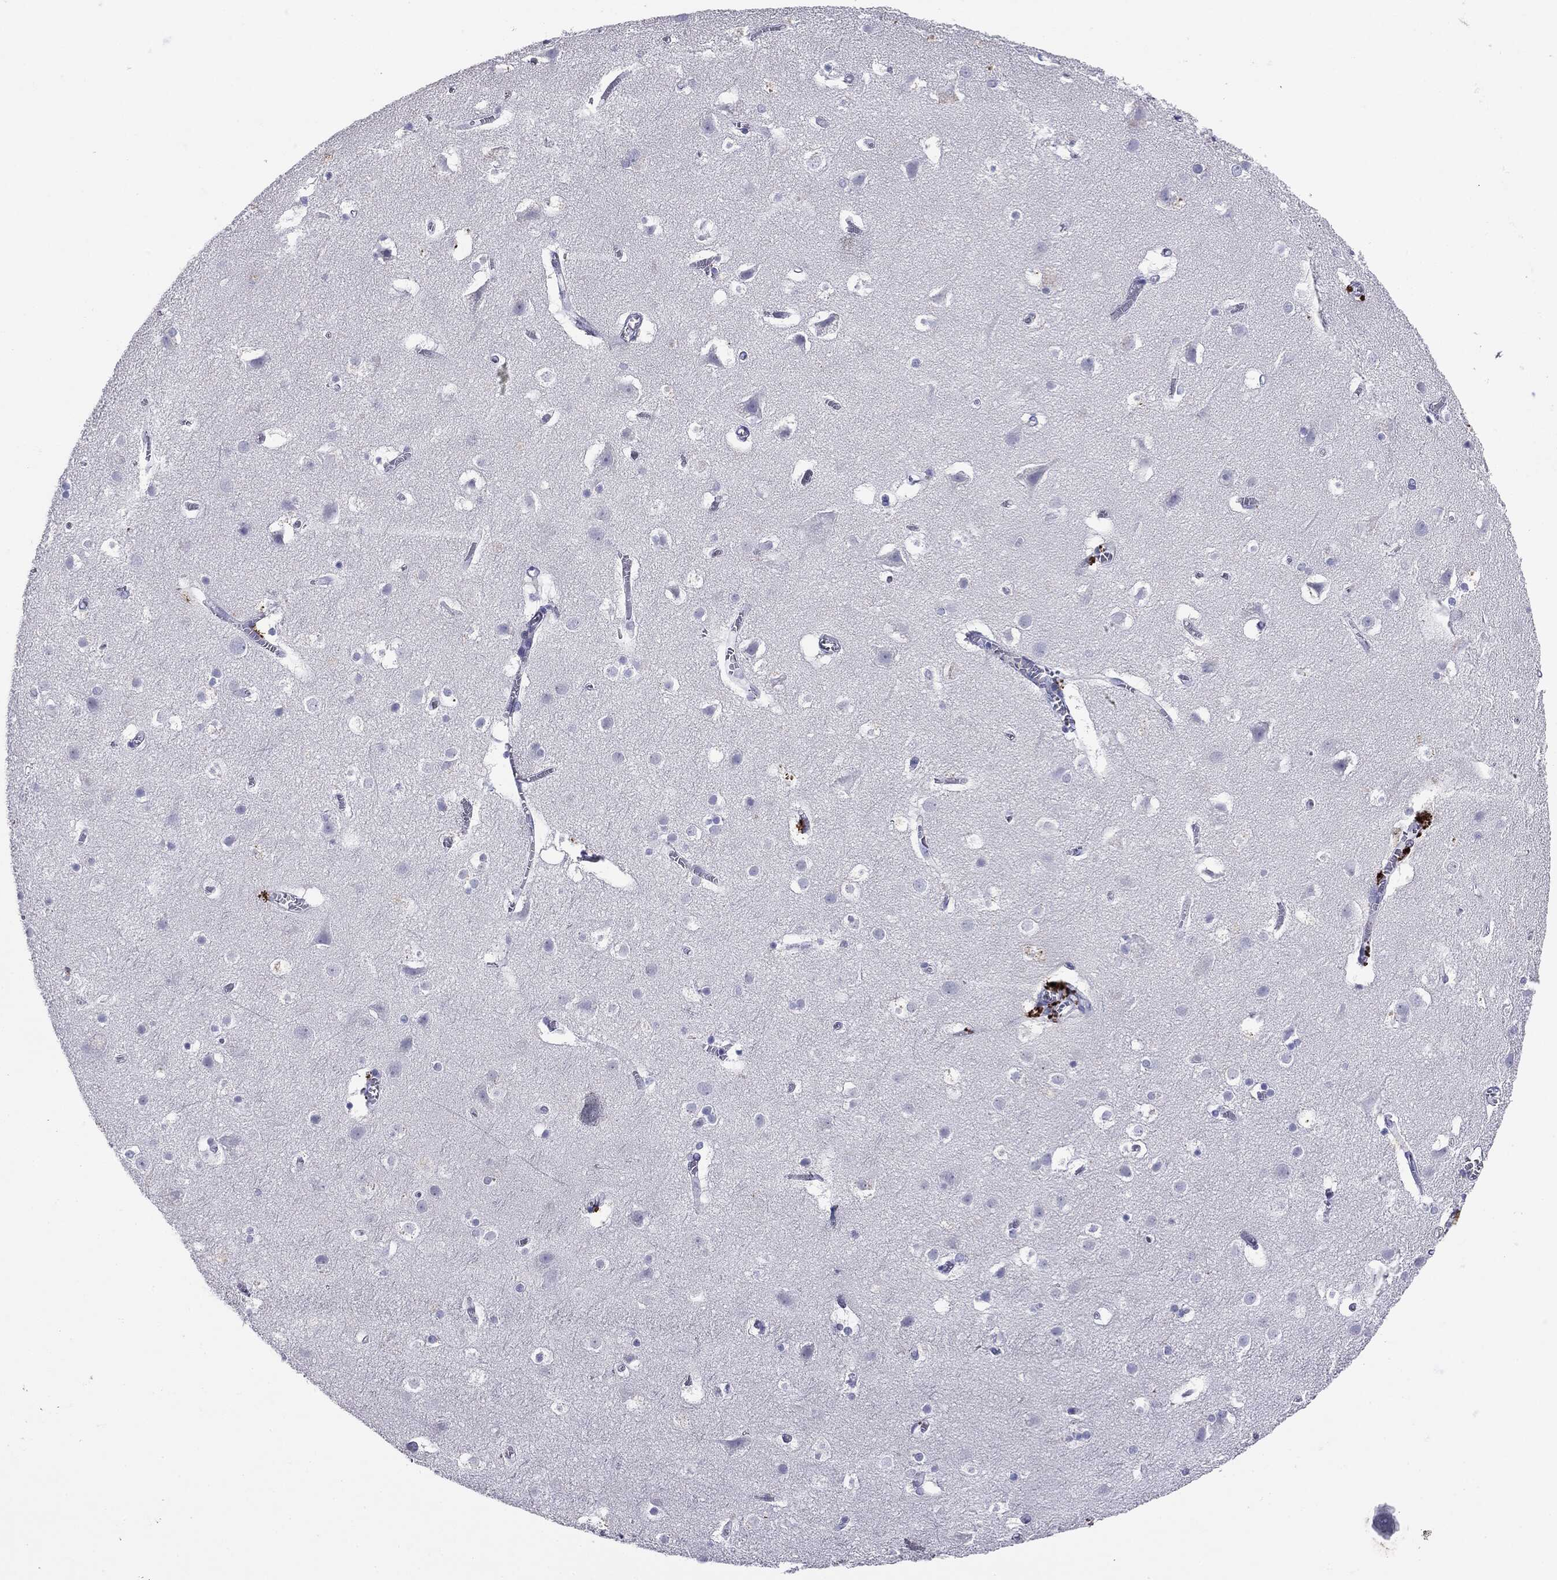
{"staining": {"intensity": "negative", "quantity": "none", "location": "none"}, "tissue": "cerebral cortex", "cell_type": "Endothelial cells", "image_type": "normal", "snomed": [{"axis": "morphology", "description": "Normal tissue, NOS"}, {"axis": "topography", "description": "Cerebral cortex"}], "caption": "A micrograph of cerebral cortex stained for a protein shows no brown staining in endothelial cells. (Brightfield microscopy of DAB immunohistochemistry (IHC) at high magnification).", "gene": "SERPINB4", "patient": {"sex": "male", "age": 59}}